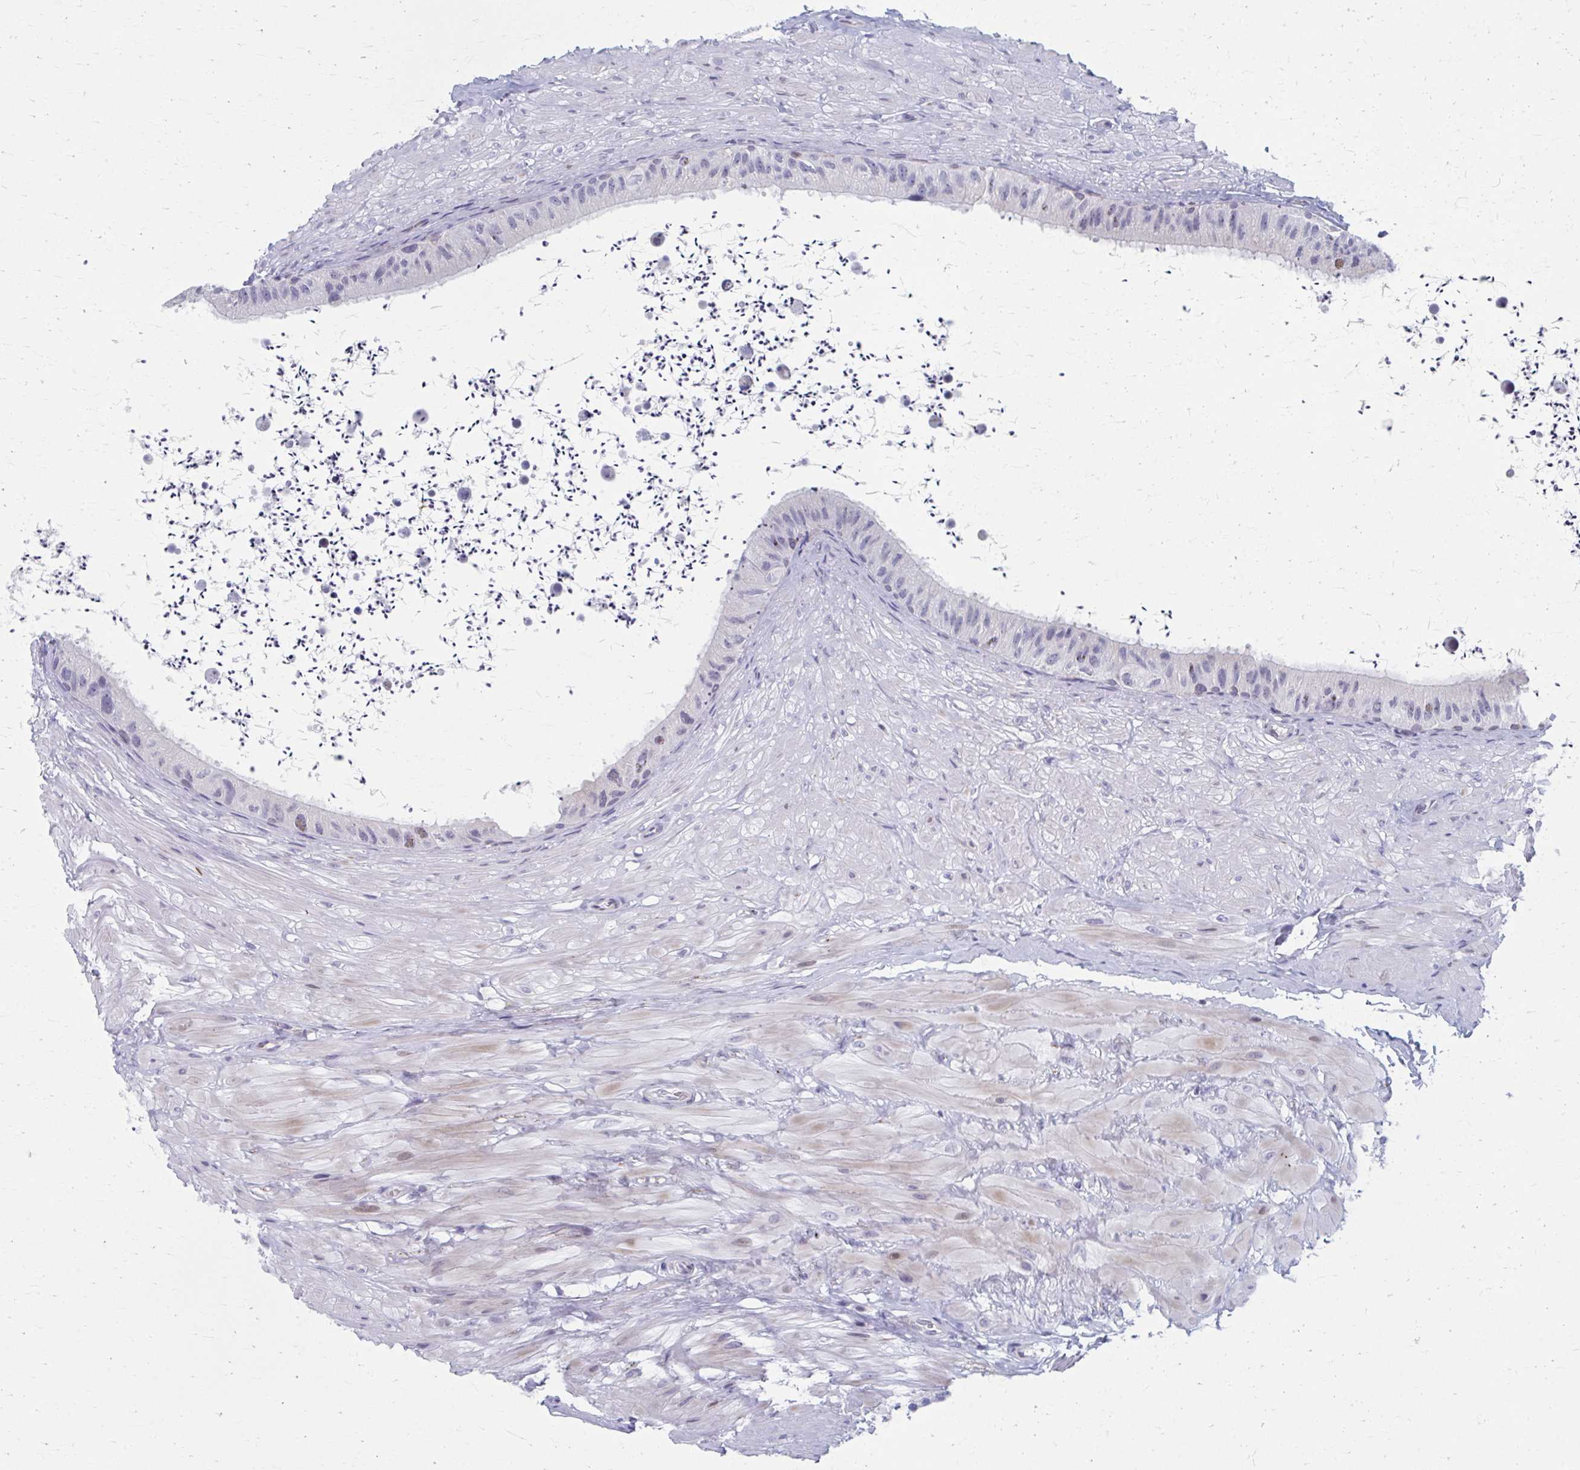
{"staining": {"intensity": "weak", "quantity": "<25%", "location": "nuclear"}, "tissue": "epididymis", "cell_type": "Glandular cells", "image_type": "normal", "snomed": [{"axis": "morphology", "description": "Normal tissue, NOS"}, {"axis": "topography", "description": "Epididymis"}, {"axis": "topography", "description": "Peripheral nerve tissue"}], "caption": "High power microscopy histopathology image of an immunohistochemistry micrograph of normal epididymis, revealing no significant expression in glandular cells.", "gene": "ABHD16B", "patient": {"sex": "male", "age": 32}}